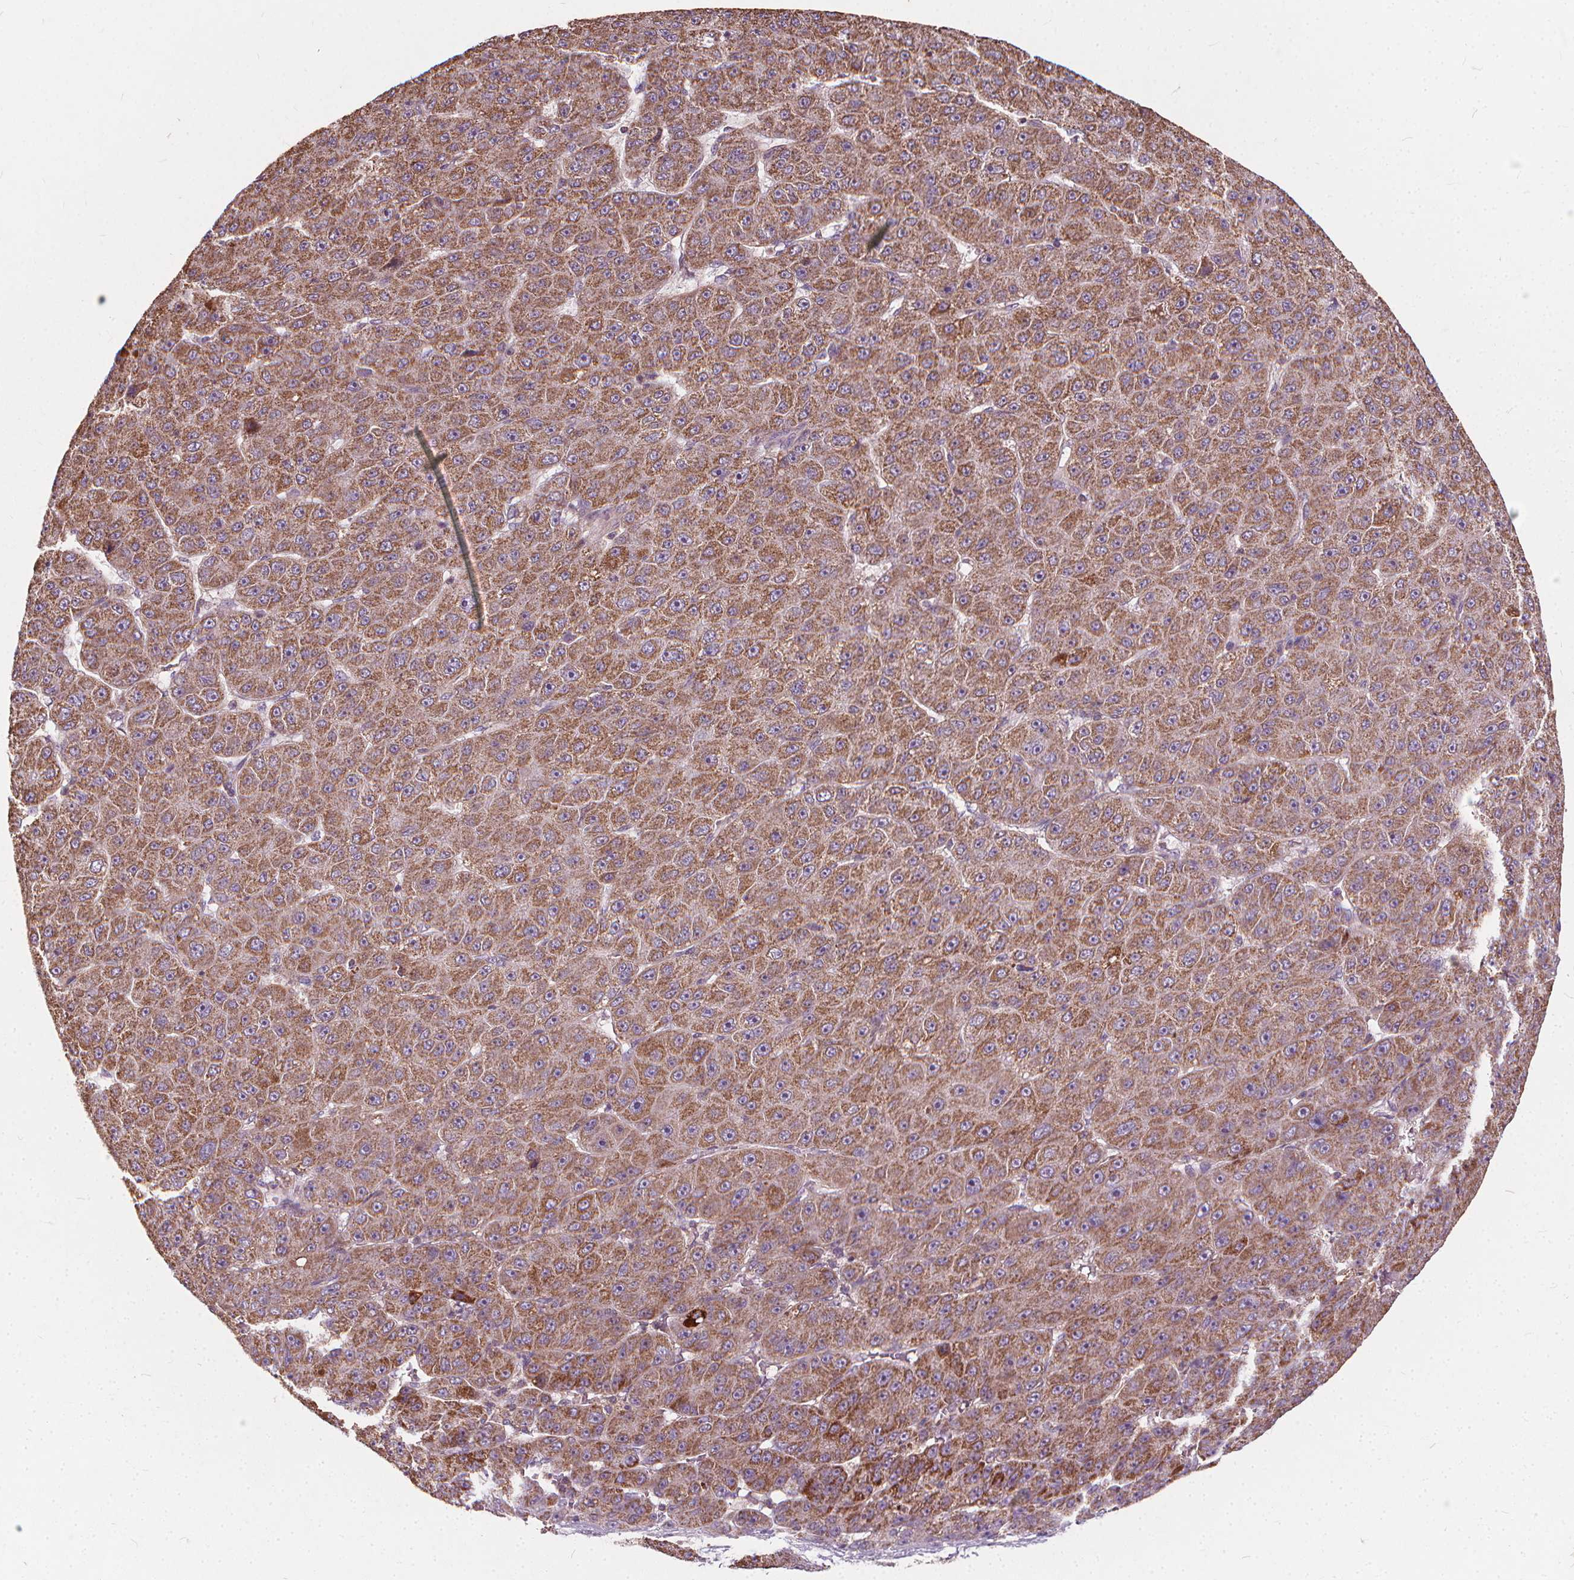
{"staining": {"intensity": "moderate", "quantity": ">75%", "location": "cytoplasmic/membranous"}, "tissue": "liver cancer", "cell_type": "Tumor cells", "image_type": "cancer", "snomed": [{"axis": "morphology", "description": "Carcinoma, Hepatocellular, NOS"}, {"axis": "topography", "description": "Liver"}], "caption": "Liver cancer was stained to show a protein in brown. There is medium levels of moderate cytoplasmic/membranous positivity in about >75% of tumor cells.", "gene": "ORAI2", "patient": {"sex": "male", "age": 67}}